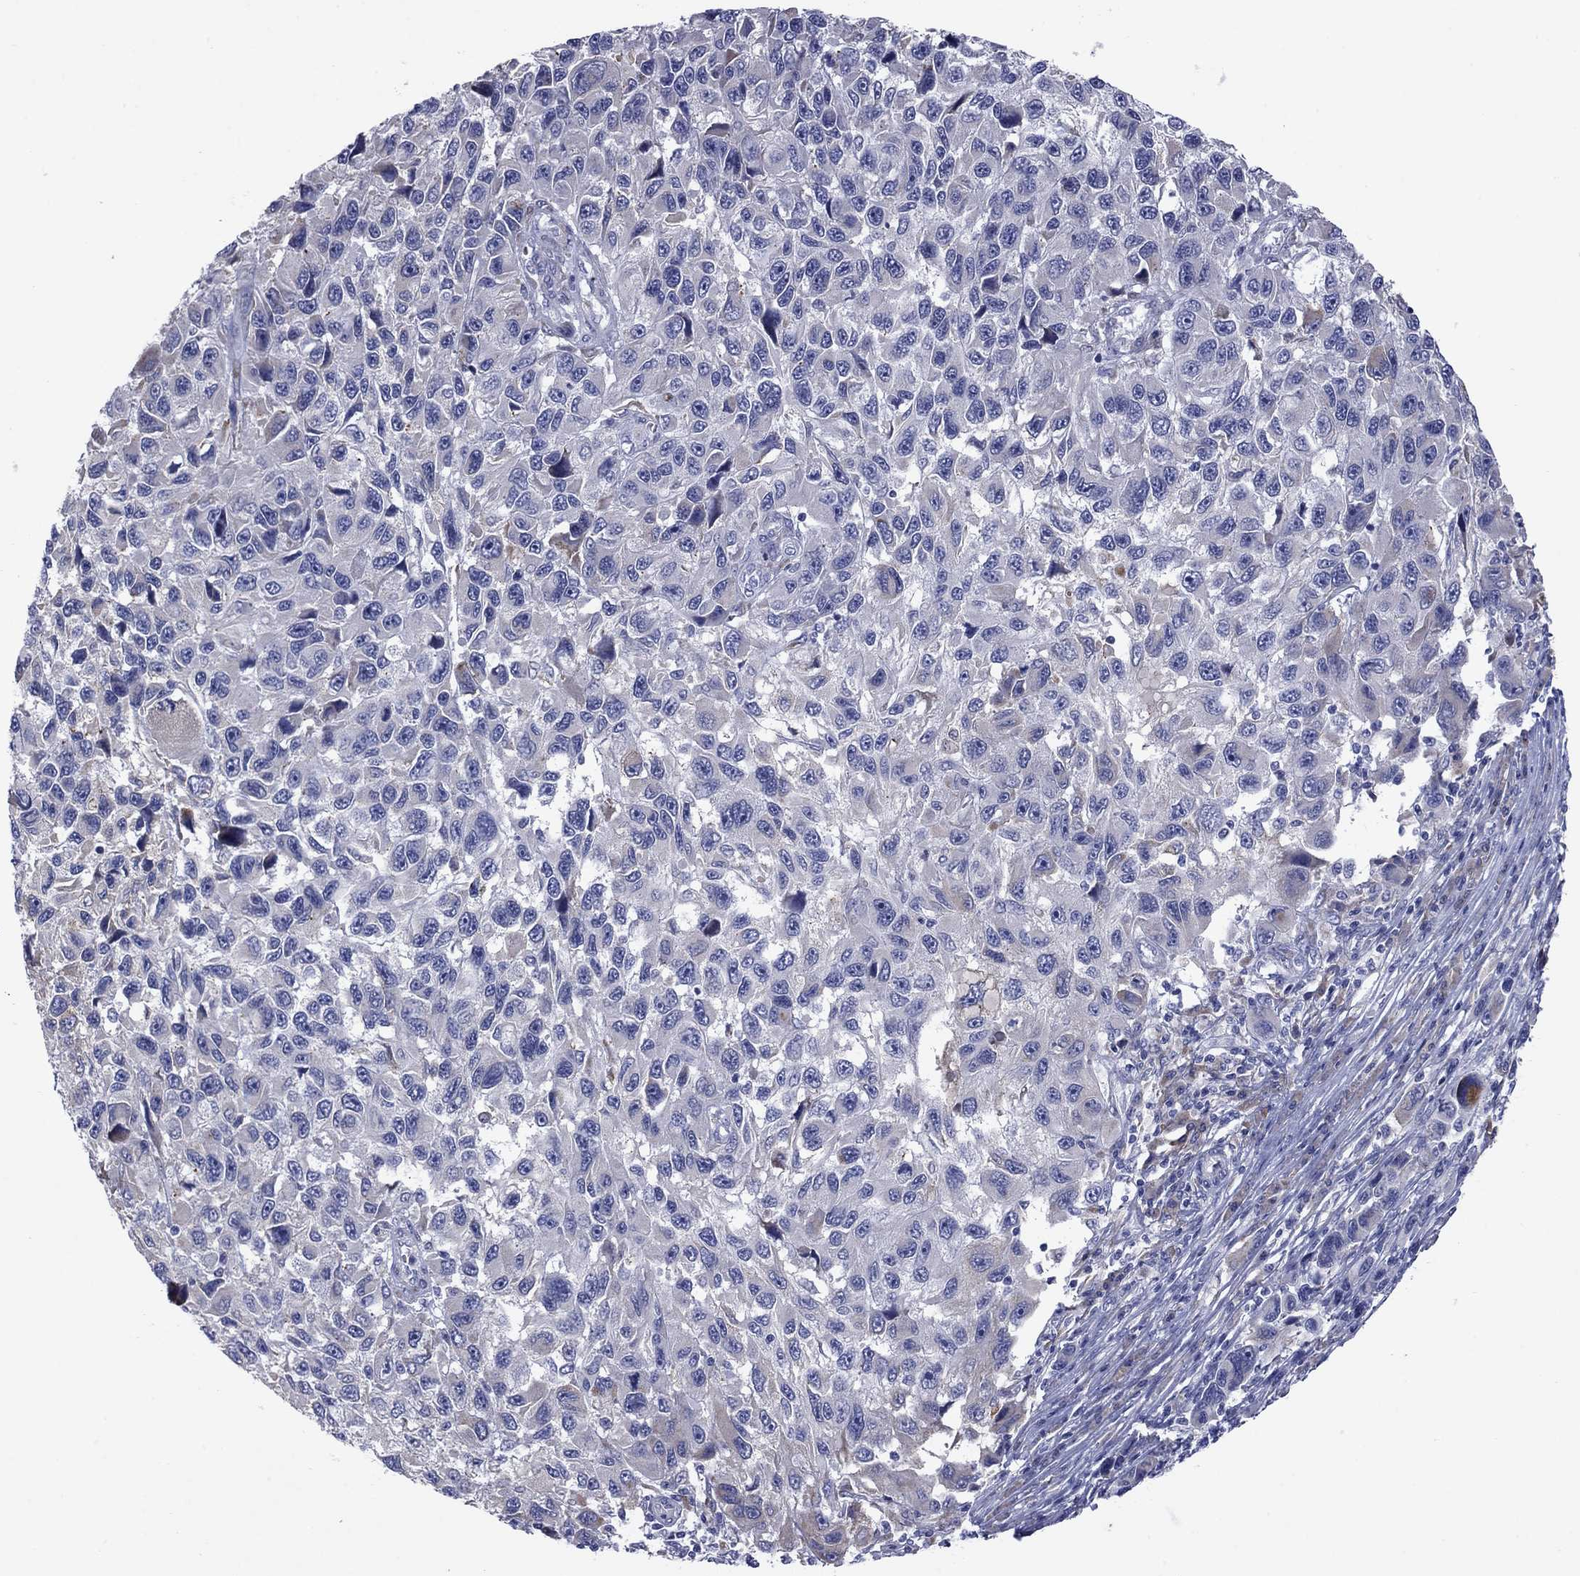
{"staining": {"intensity": "weak", "quantity": "<25%", "location": "cytoplasmic/membranous"}, "tissue": "melanoma", "cell_type": "Tumor cells", "image_type": "cancer", "snomed": [{"axis": "morphology", "description": "Malignant melanoma, NOS"}, {"axis": "topography", "description": "Skin"}], "caption": "DAB immunohistochemical staining of human malignant melanoma shows no significant staining in tumor cells.", "gene": "TMPRSS11A", "patient": {"sex": "male", "age": 53}}